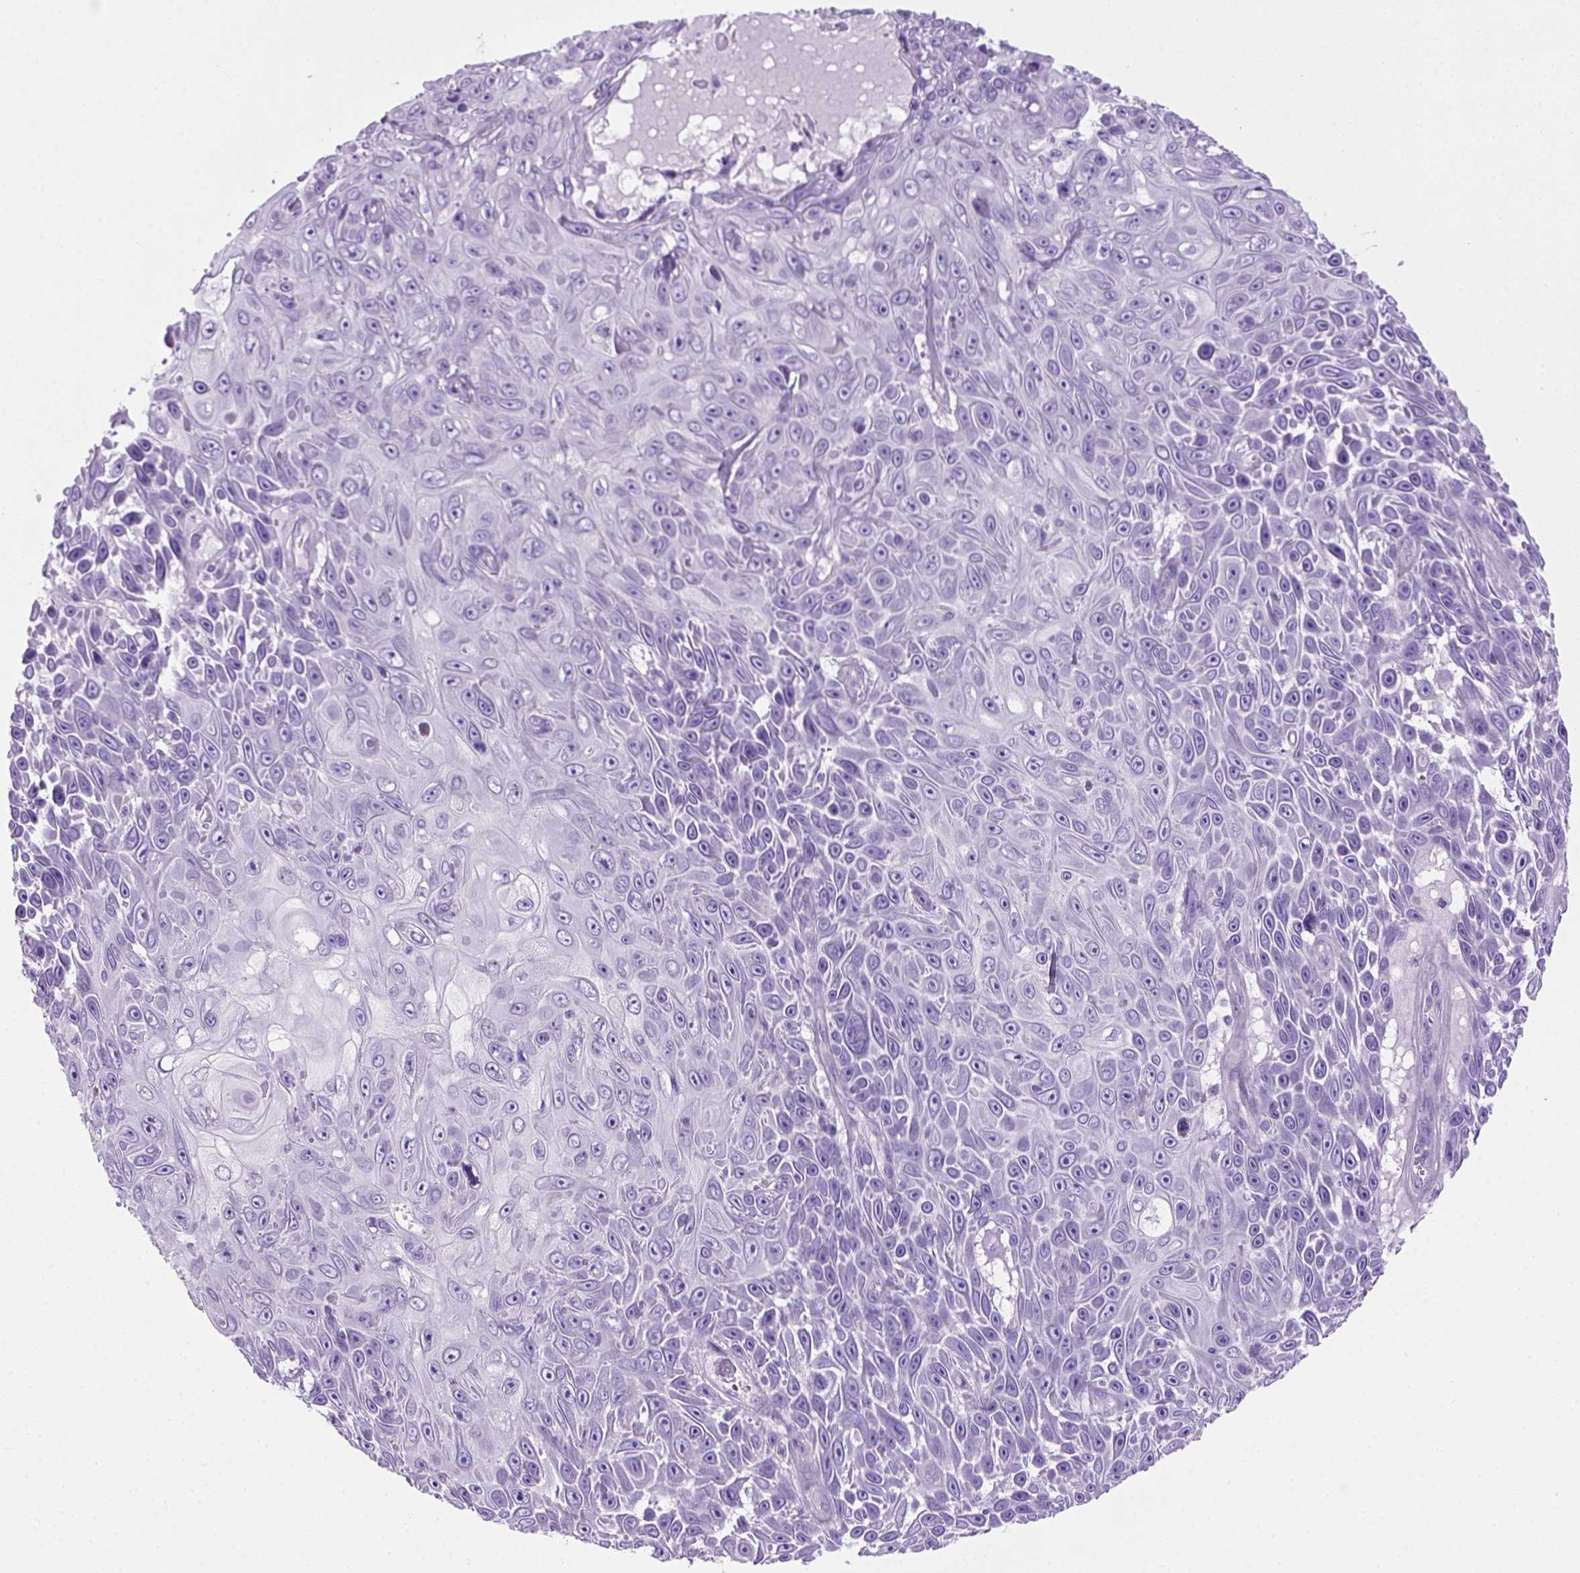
{"staining": {"intensity": "negative", "quantity": "none", "location": "none"}, "tissue": "skin cancer", "cell_type": "Tumor cells", "image_type": "cancer", "snomed": [{"axis": "morphology", "description": "Squamous cell carcinoma, NOS"}, {"axis": "topography", "description": "Skin"}], "caption": "Immunohistochemical staining of human skin cancer (squamous cell carcinoma) reveals no significant positivity in tumor cells.", "gene": "ARHGEF33", "patient": {"sex": "male", "age": 82}}